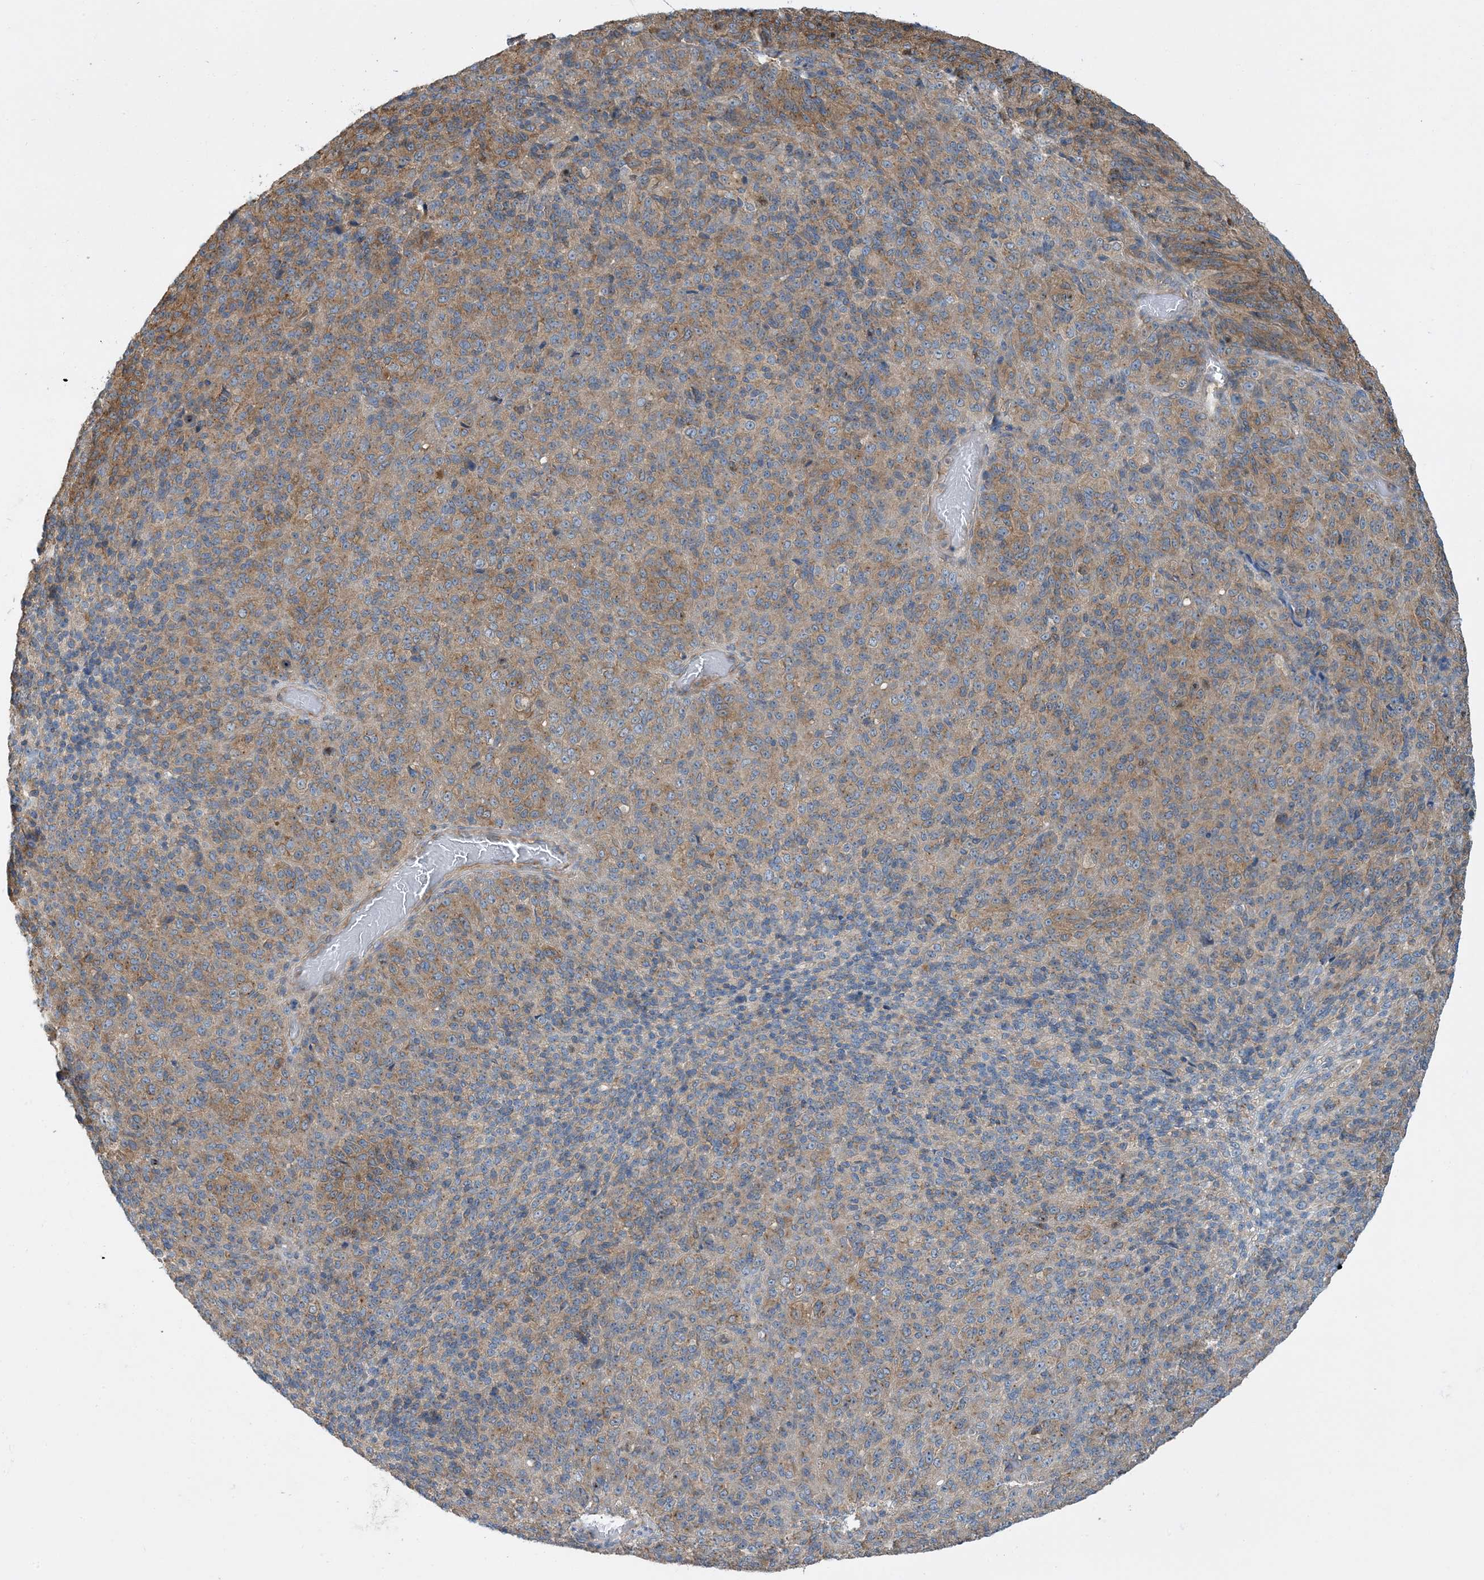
{"staining": {"intensity": "weak", "quantity": ">75%", "location": "cytoplasmic/membranous"}, "tissue": "melanoma", "cell_type": "Tumor cells", "image_type": "cancer", "snomed": [{"axis": "morphology", "description": "Malignant melanoma, Metastatic site"}, {"axis": "topography", "description": "Brain"}], "caption": "Melanoma was stained to show a protein in brown. There is low levels of weak cytoplasmic/membranous expression in about >75% of tumor cells.", "gene": "SIDT1", "patient": {"sex": "female", "age": 56}}